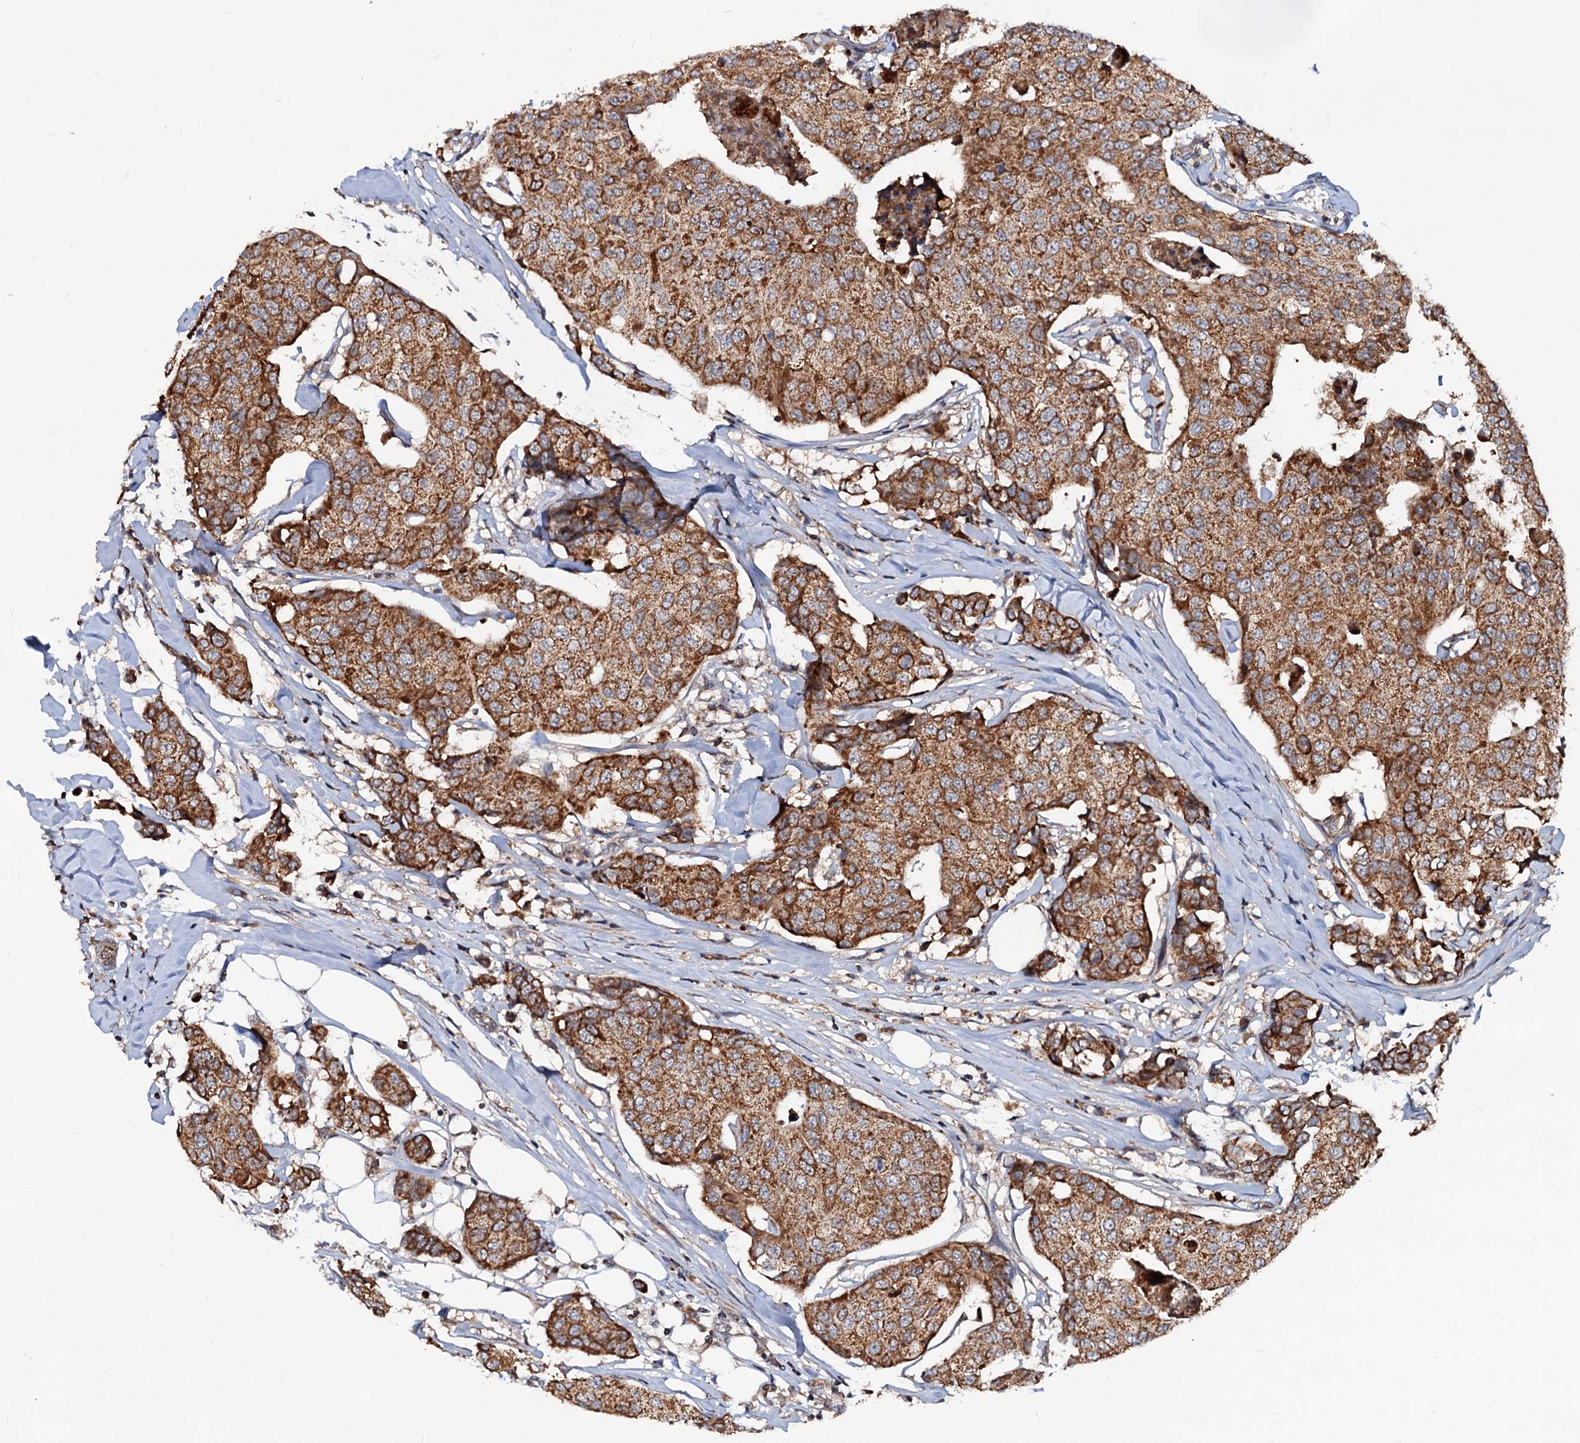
{"staining": {"intensity": "strong", "quantity": ">75%", "location": "cytoplasmic/membranous"}, "tissue": "breast cancer", "cell_type": "Tumor cells", "image_type": "cancer", "snomed": [{"axis": "morphology", "description": "Duct carcinoma"}, {"axis": "topography", "description": "Breast"}], "caption": "A high amount of strong cytoplasmic/membranous staining is present in about >75% of tumor cells in breast cancer tissue. (DAB = brown stain, brightfield microscopy at high magnification).", "gene": "CEP76", "patient": {"sex": "female", "age": 80}}